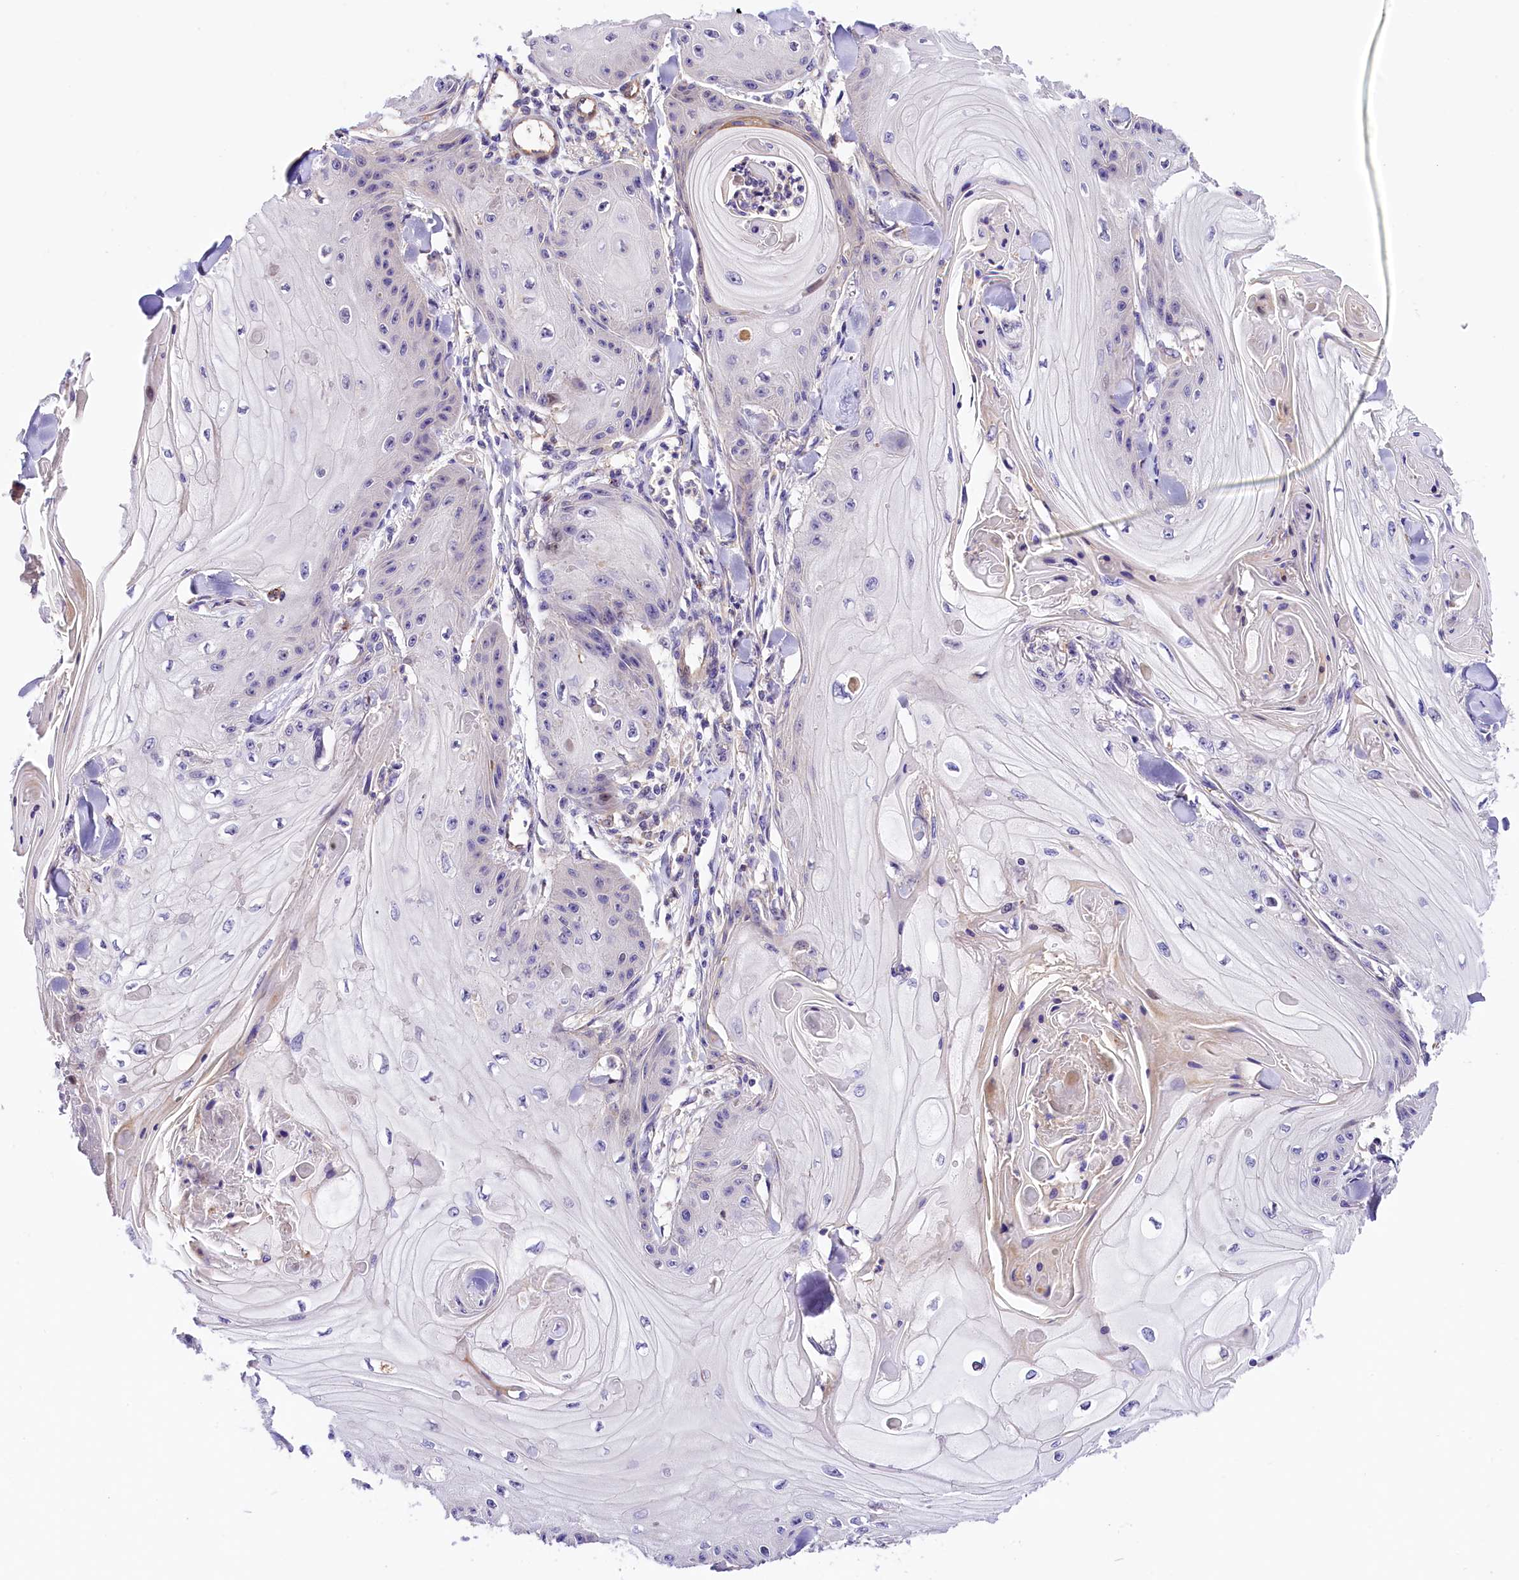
{"staining": {"intensity": "negative", "quantity": "none", "location": "none"}, "tissue": "skin cancer", "cell_type": "Tumor cells", "image_type": "cancer", "snomed": [{"axis": "morphology", "description": "Squamous cell carcinoma, NOS"}, {"axis": "topography", "description": "Skin"}], "caption": "IHC of human skin cancer demonstrates no expression in tumor cells.", "gene": "ARMC6", "patient": {"sex": "male", "age": 74}}